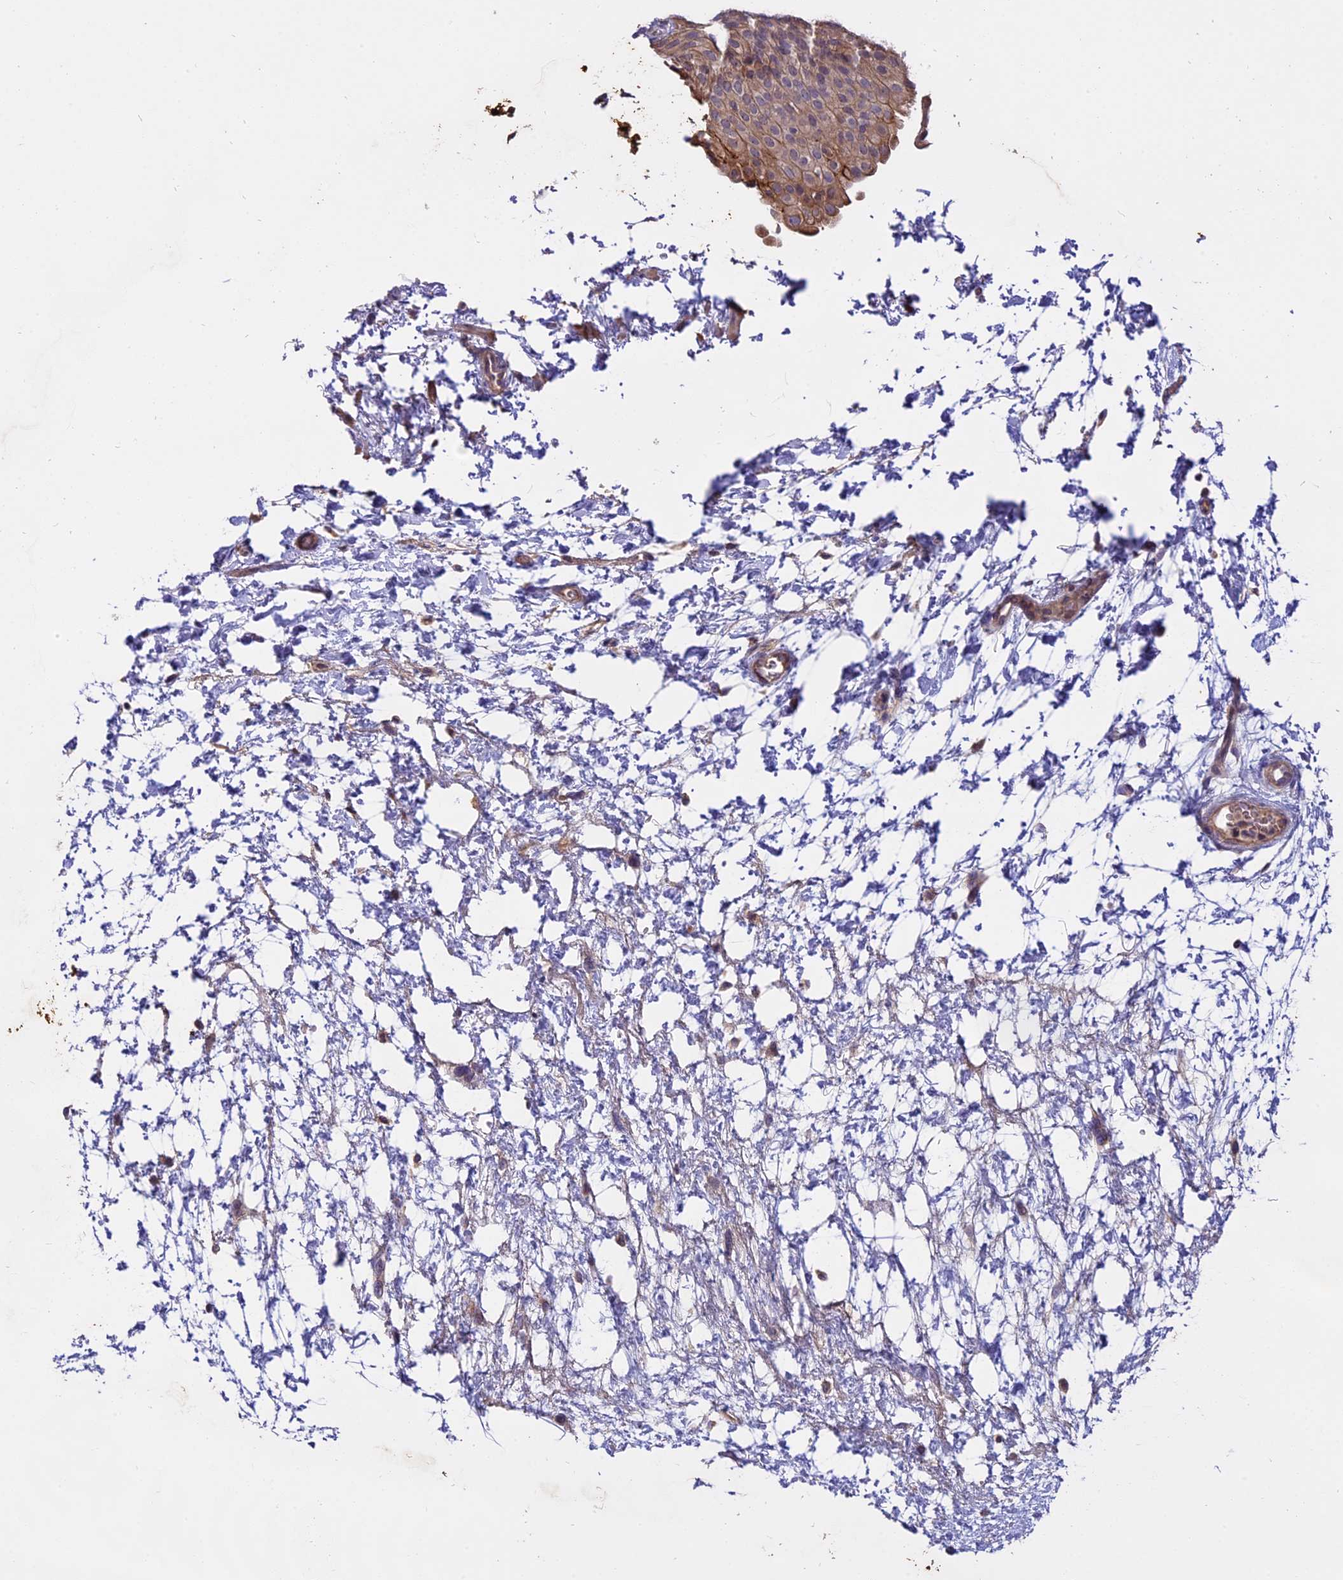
{"staining": {"intensity": "moderate", "quantity": ">75%", "location": "cytoplasmic/membranous"}, "tissue": "urinary bladder", "cell_type": "Urothelial cells", "image_type": "normal", "snomed": [{"axis": "morphology", "description": "Normal tissue, NOS"}, {"axis": "topography", "description": "Urinary bladder"}], "caption": "IHC micrograph of benign human urinary bladder stained for a protein (brown), which shows medium levels of moderate cytoplasmic/membranous staining in about >75% of urothelial cells.", "gene": "MEMO1", "patient": {"sex": "male", "age": 46}}